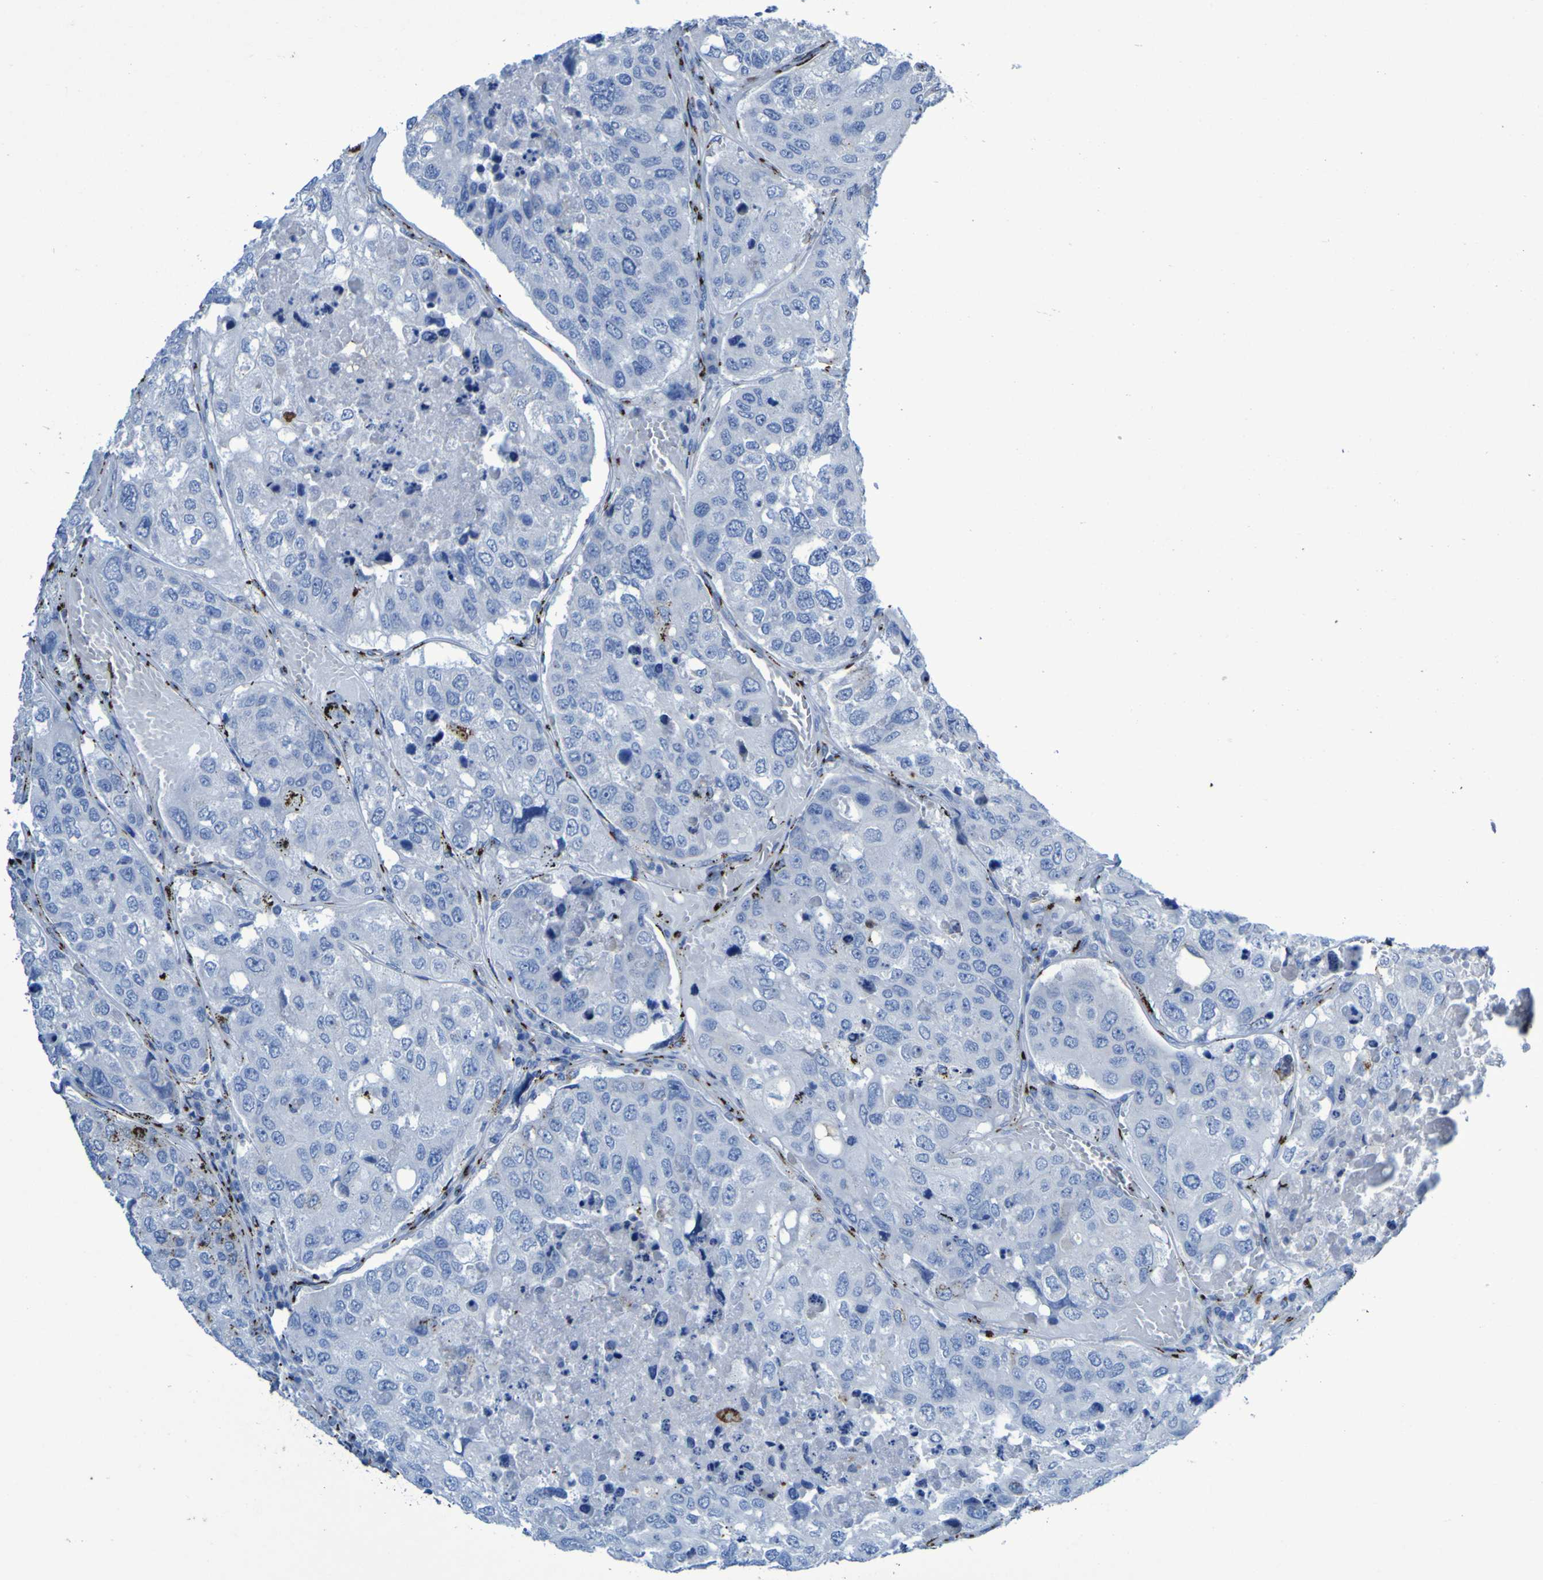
{"staining": {"intensity": "strong", "quantity": "<25%", "location": "cytoplasmic/membranous"}, "tissue": "urothelial cancer", "cell_type": "Tumor cells", "image_type": "cancer", "snomed": [{"axis": "morphology", "description": "Urothelial carcinoma, High grade"}, {"axis": "topography", "description": "Lymph node"}, {"axis": "topography", "description": "Urinary bladder"}], "caption": "DAB immunohistochemical staining of human urothelial carcinoma (high-grade) reveals strong cytoplasmic/membranous protein staining in about <25% of tumor cells.", "gene": "GOLM1", "patient": {"sex": "male", "age": 51}}